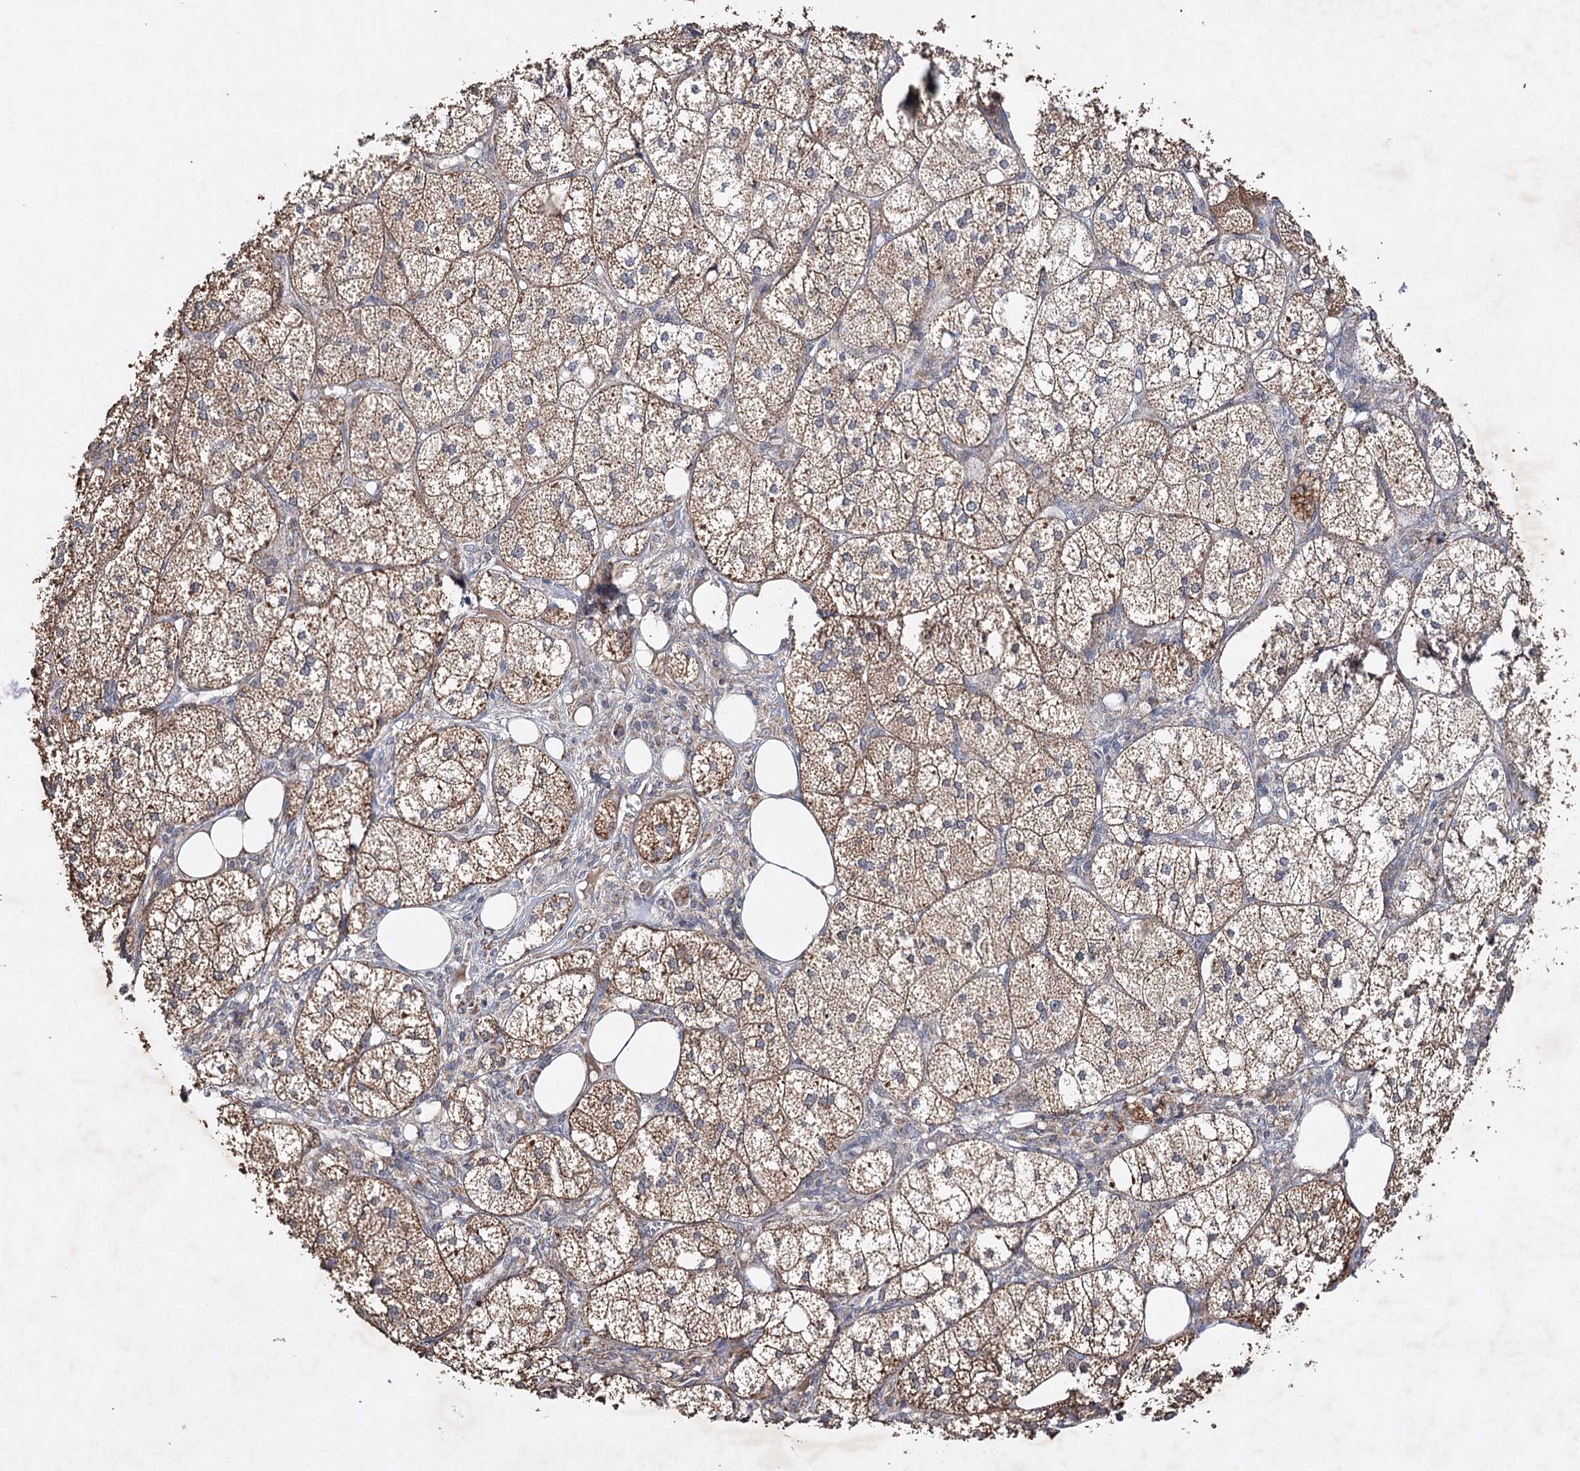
{"staining": {"intensity": "moderate", "quantity": ">75%", "location": "cytoplasmic/membranous"}, "tissue": "adrenal gland", "cell_type": "Glandular cells", "image_type": "normal", "snomed": [{"axis": "morphology", "description": "Normal tissue, NOS"}, {"axis": "topography", "description": "Adrenal gland"}], "caption": "A medium amount of moderate cytoplasmic/membranous staining is appreciated in approximately >75% of glandular cells in unremarkable adrenal gland.", "gene": "PIK3CB", "patient": {"sex": "female", "age": 61}}